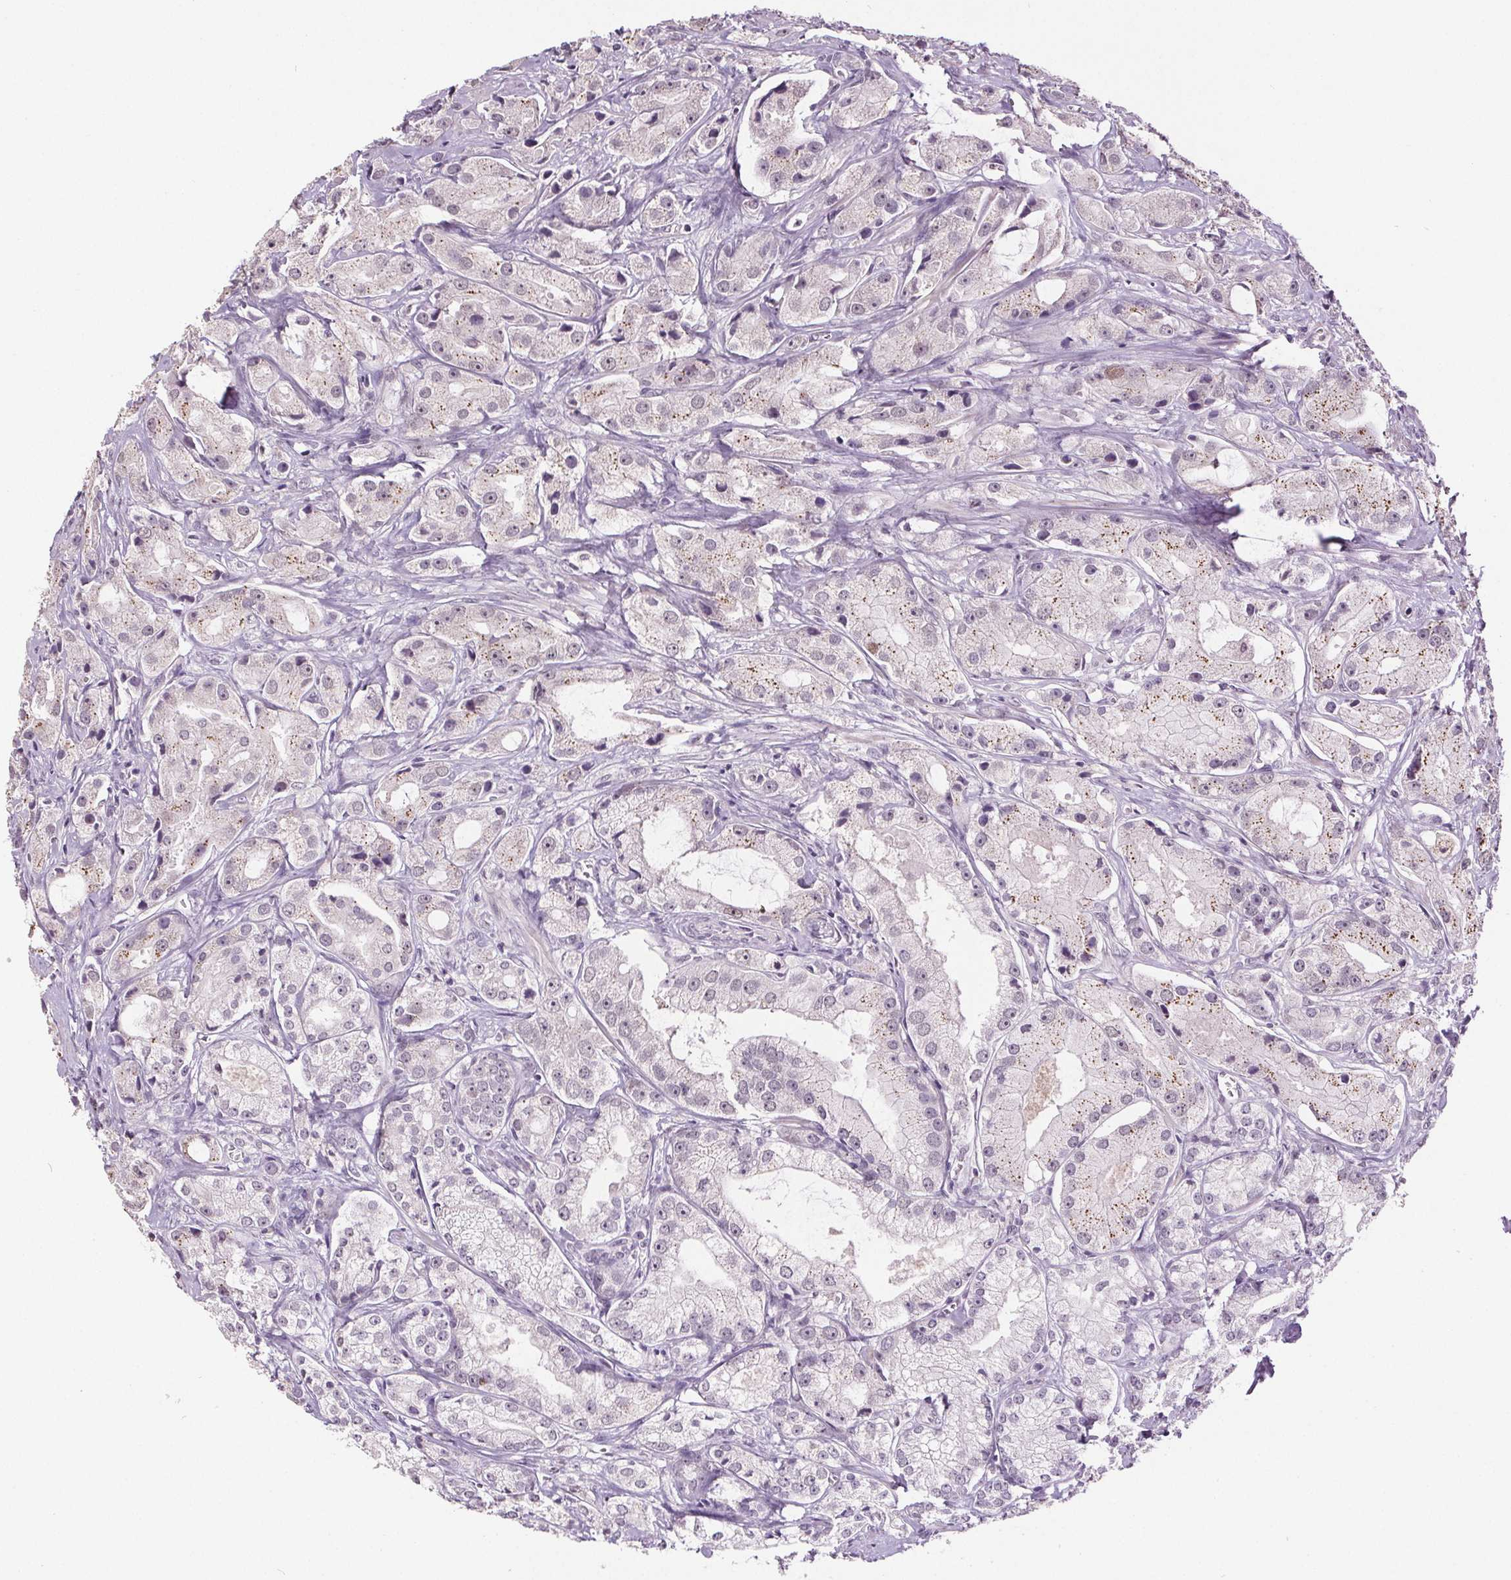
{"staining": {"intensity": "weak", "quantity": "<25%", "location": "cytoplasmic/membranous,nuclear"}, "tissue": "prostate cancer", "cell_type": "Tumor cells", "image_type": "cancer", "snomed": [{"axis": "morphology", "description": "Adenocarcinoma, High grade"}, {"axis": "topography", "description": "Prostate"}], "caption": "Prostate high-grade adenocarcinoma was stained to show a protein in brown. There is no significant staining in tumor cells.", "gene": "CENPF", "patient": {"sex": "male", "age": 64}}